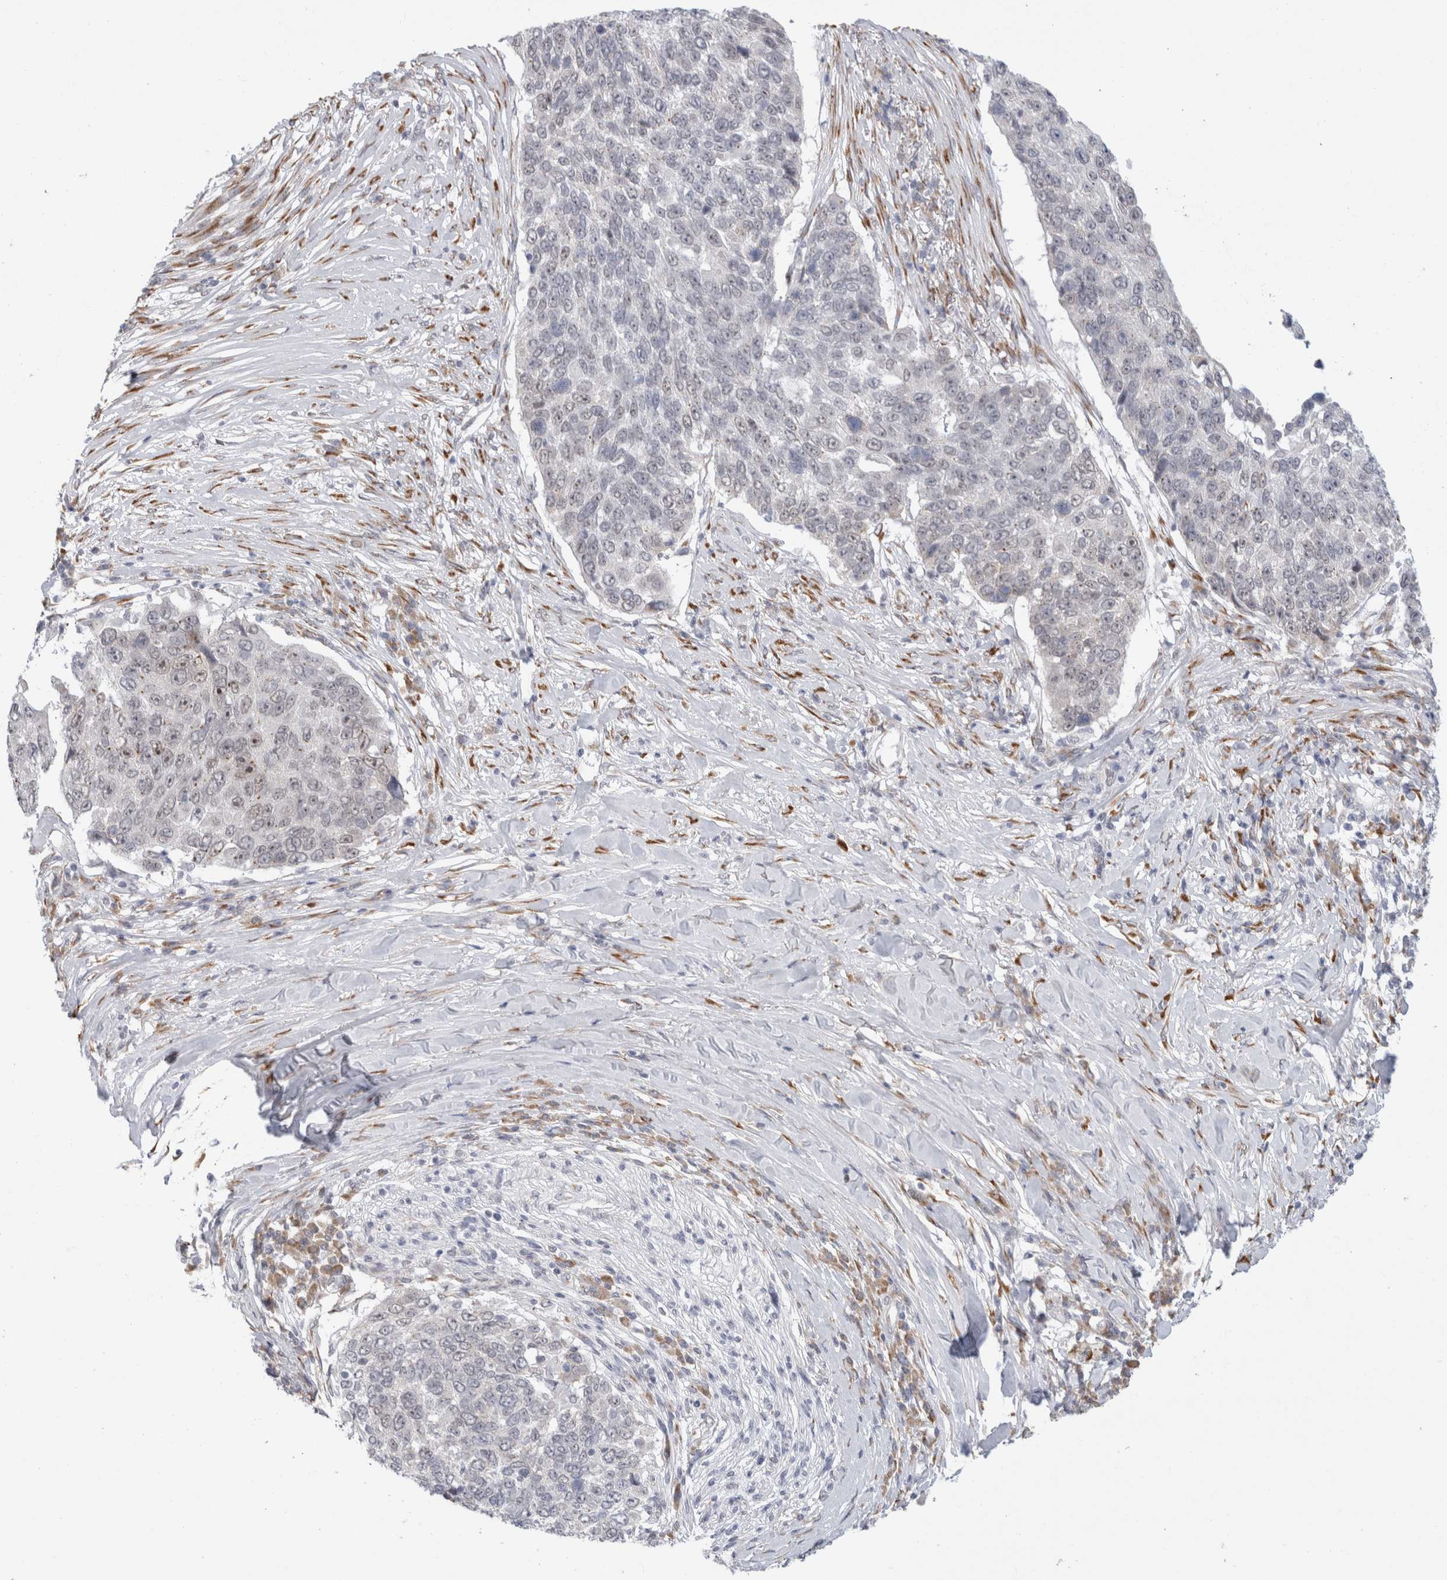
{"staining": {"intensity": "weak", "quantity": "<25%", "location": "nuclear"}, "tissue": "lung cancer", "cell_type": "Tumor cells", "image_type": "cancer", "snomed": [{"axis": "morphology", "description": "Squamous cell carcinoma, NOS"}, {"axis": "topography", "description": "Lung"}], "caption": "Immunohistochemistry (IHC) micrograph of squamous cell carcinoma (lung) stained for a protein (brown), which demonstrates no expression in tumor cells.", "gene": "TRMT1L", "patient": {"sex": "male", "age": 66}}